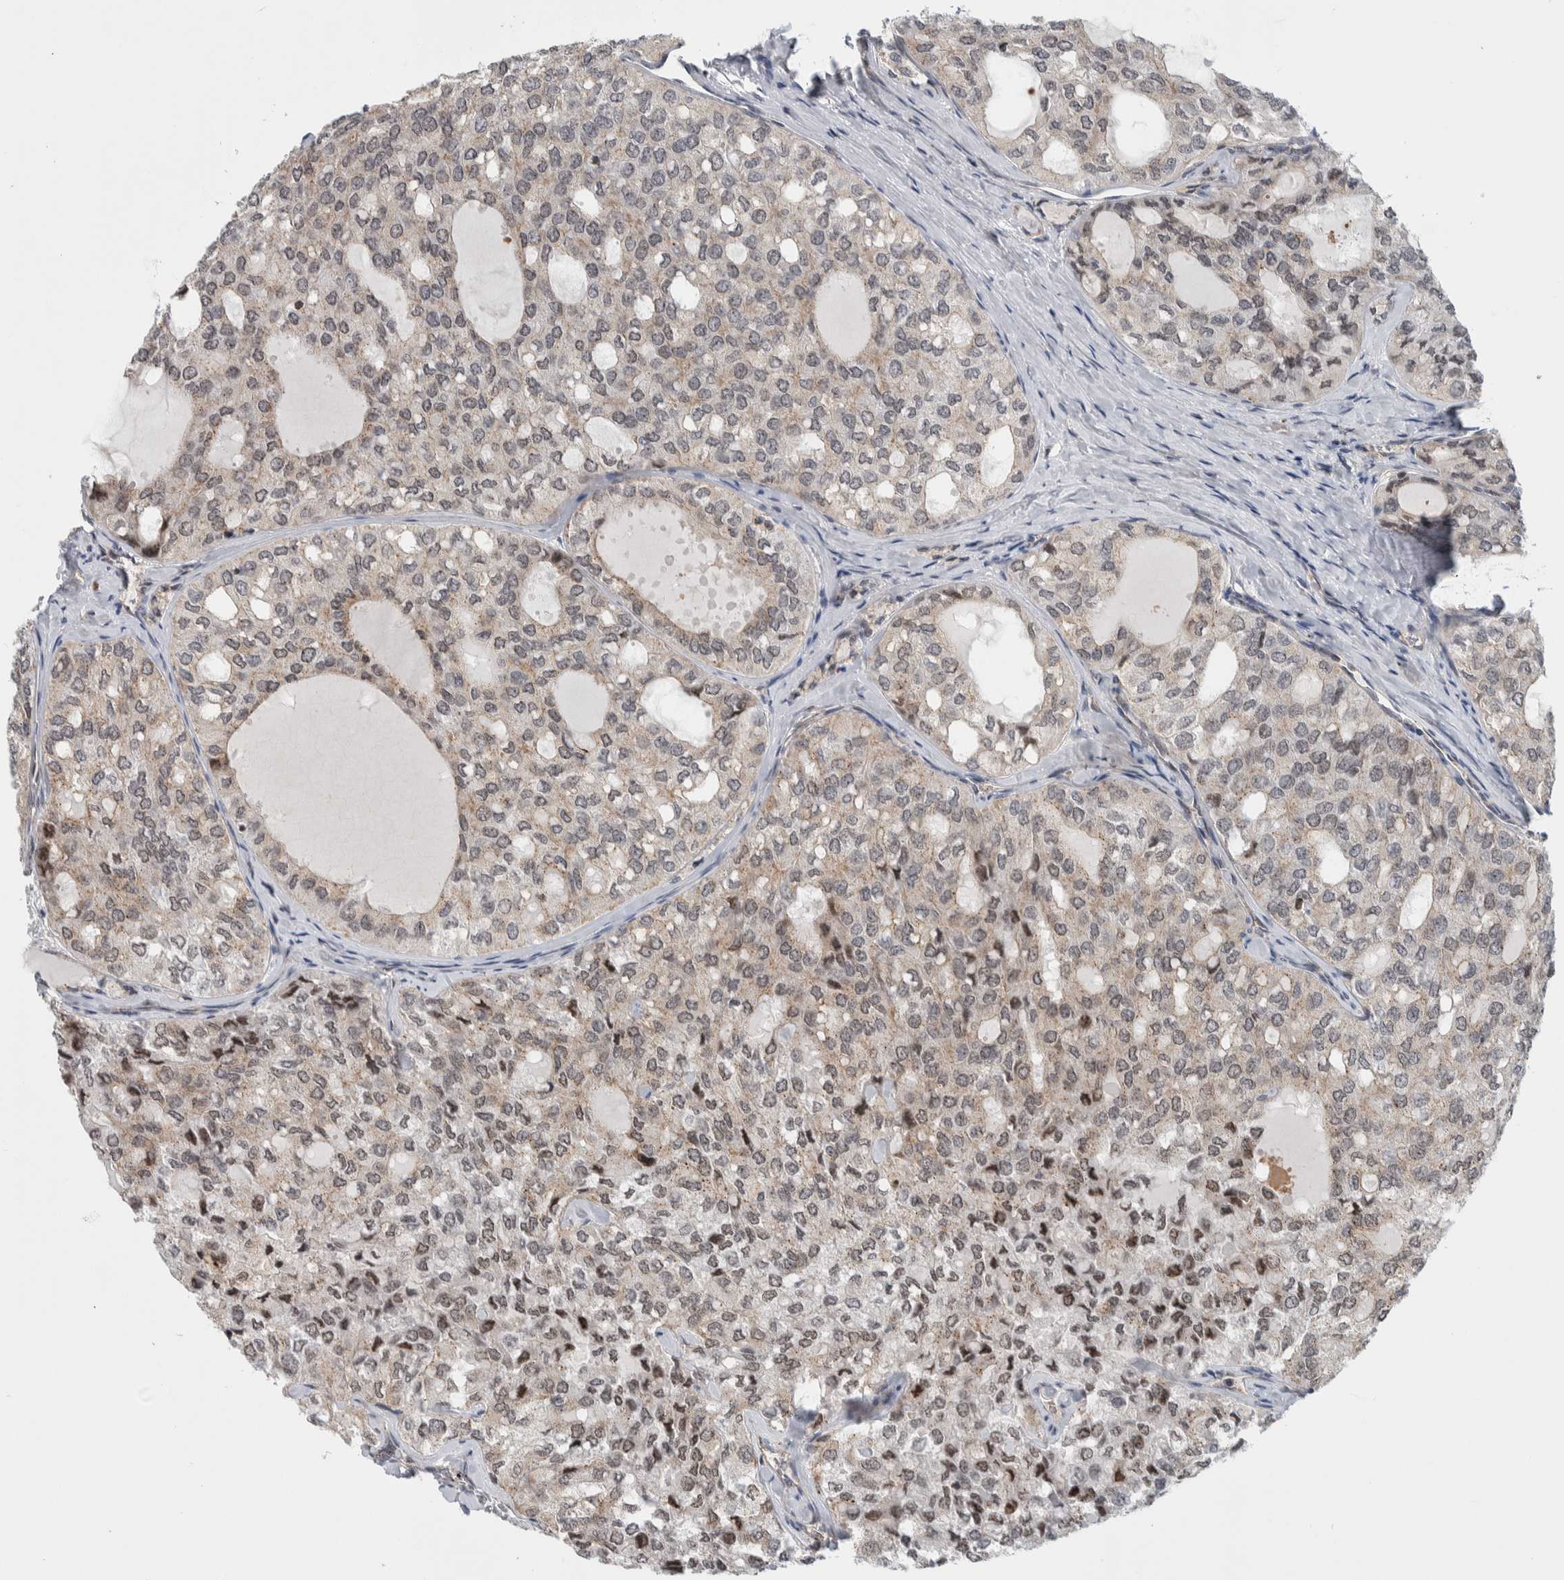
{"staining": {"intensity": "weak", "quantity": ">75%", "location": "cytoplasmic/membranous,nuclear"}, "tissue": "thyroid cancer", "cell_type": "Tumor cells", "image_type": "cancer", "snomed": [{"axis": "morphology", "description": "Follicular adenoma carcinoma, NOS"}, {"axis": "topography", "description": "Thyroid gland"}], "caption": "Tumor cells show weak cytoplasmic/membranous and nuclear staining in about >75% of cells in thyroid follicular adenoma carcinoma.", "gene": "MSL1", "patient": {"sex": "male", "age": 75}}